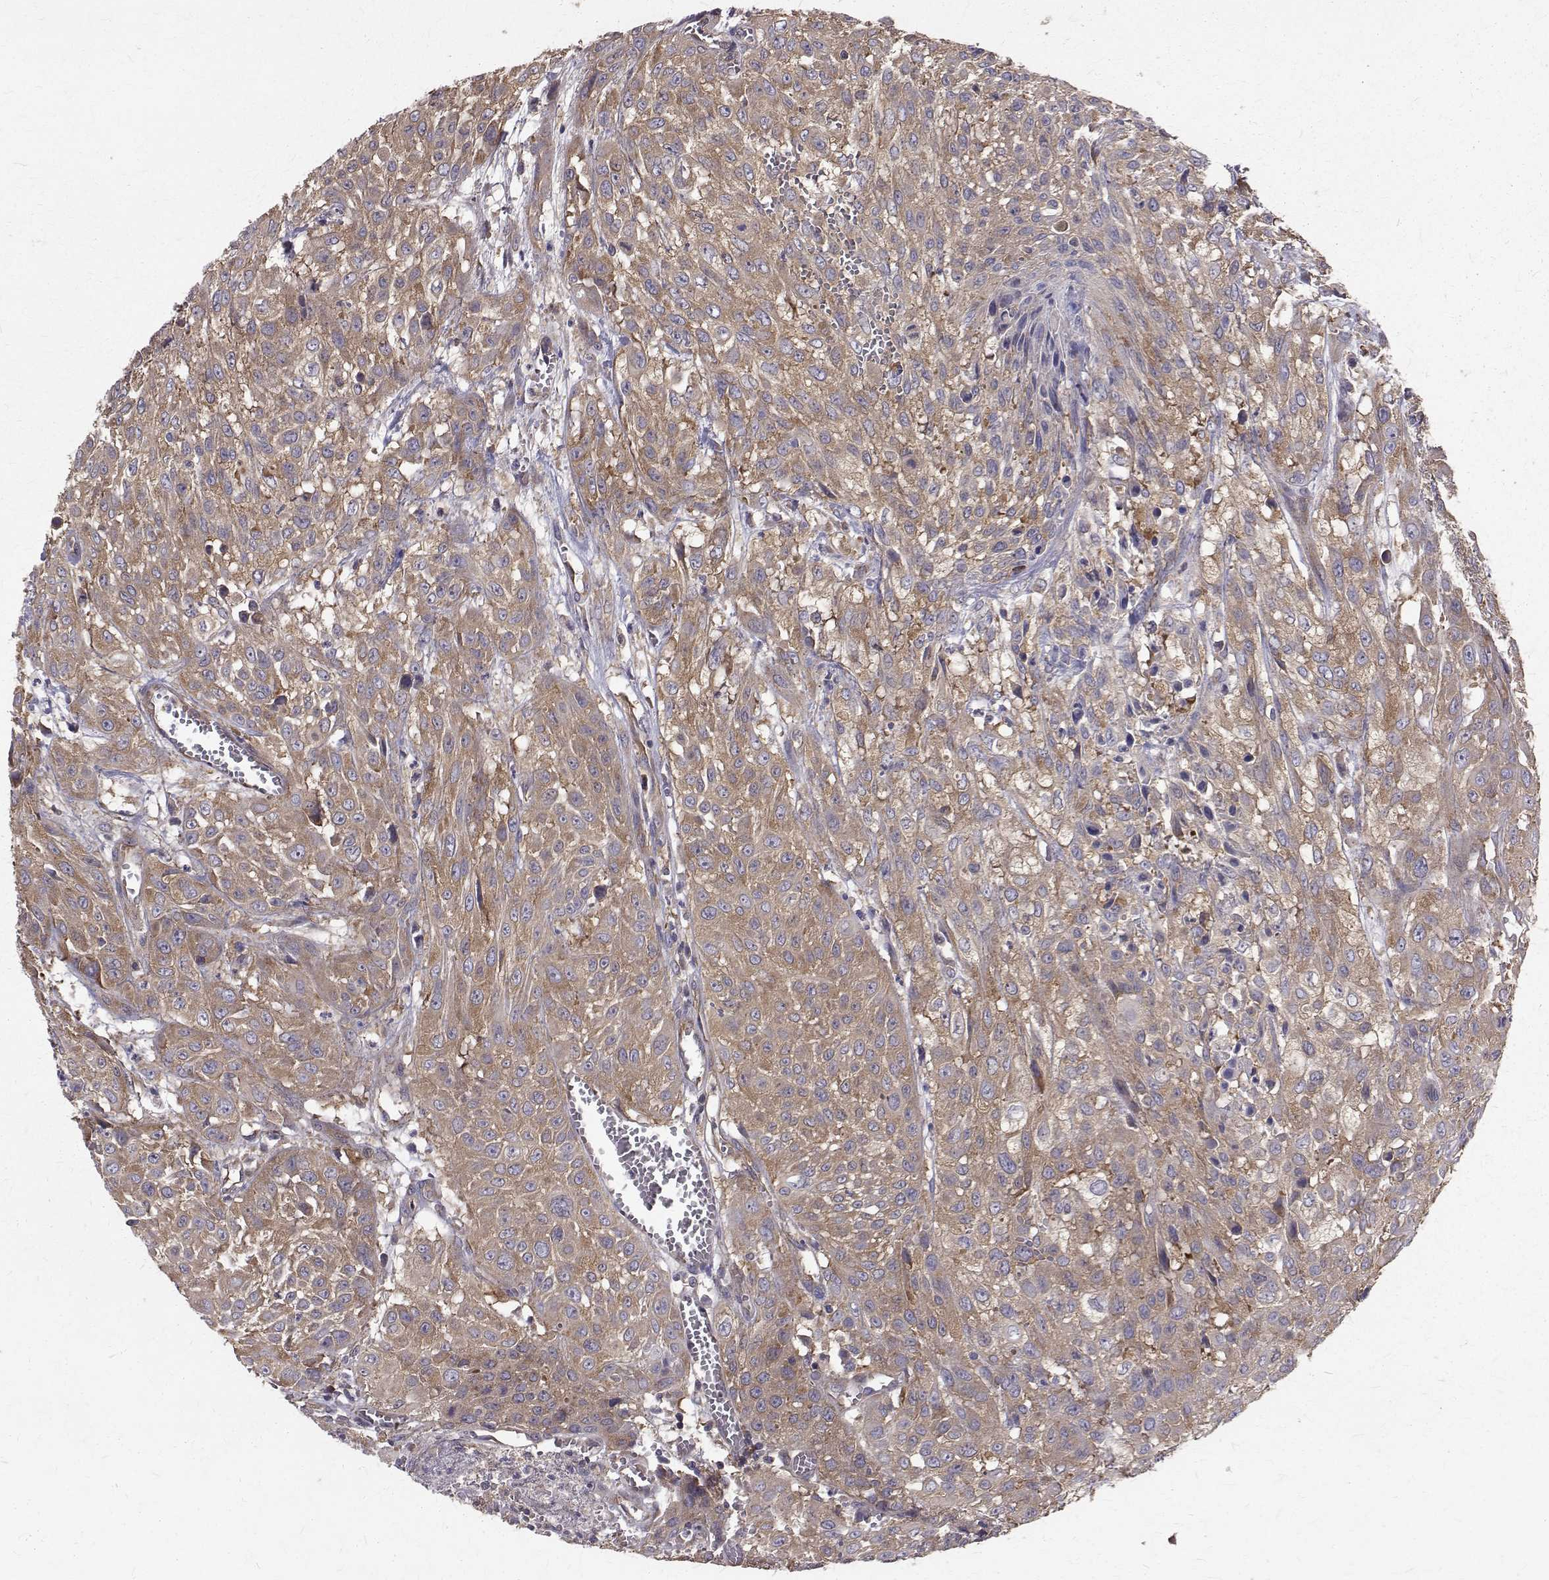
{"staining": {"intensity": "moderate", "quantity": ">75%", "location": "cytoplasmic/membranous"}, "tissue": "urothelial cancer", "cell_type": "Tumor cells", "image_type": "cancer", "snomed": [{"axis": "morphology", "description": "Urothelial carcinoma, High grade"}, {"axis": "topography", "description": "Urinary bladder"}], "caption": "This is a photomicrograph of immunohistochemistry staining of urothelial cancer, which shows moderate staining in the cytoplasmic/membranous of tumor cells.", "gene": "FARSB", "patient": {"sex": "male", "age": 57}}